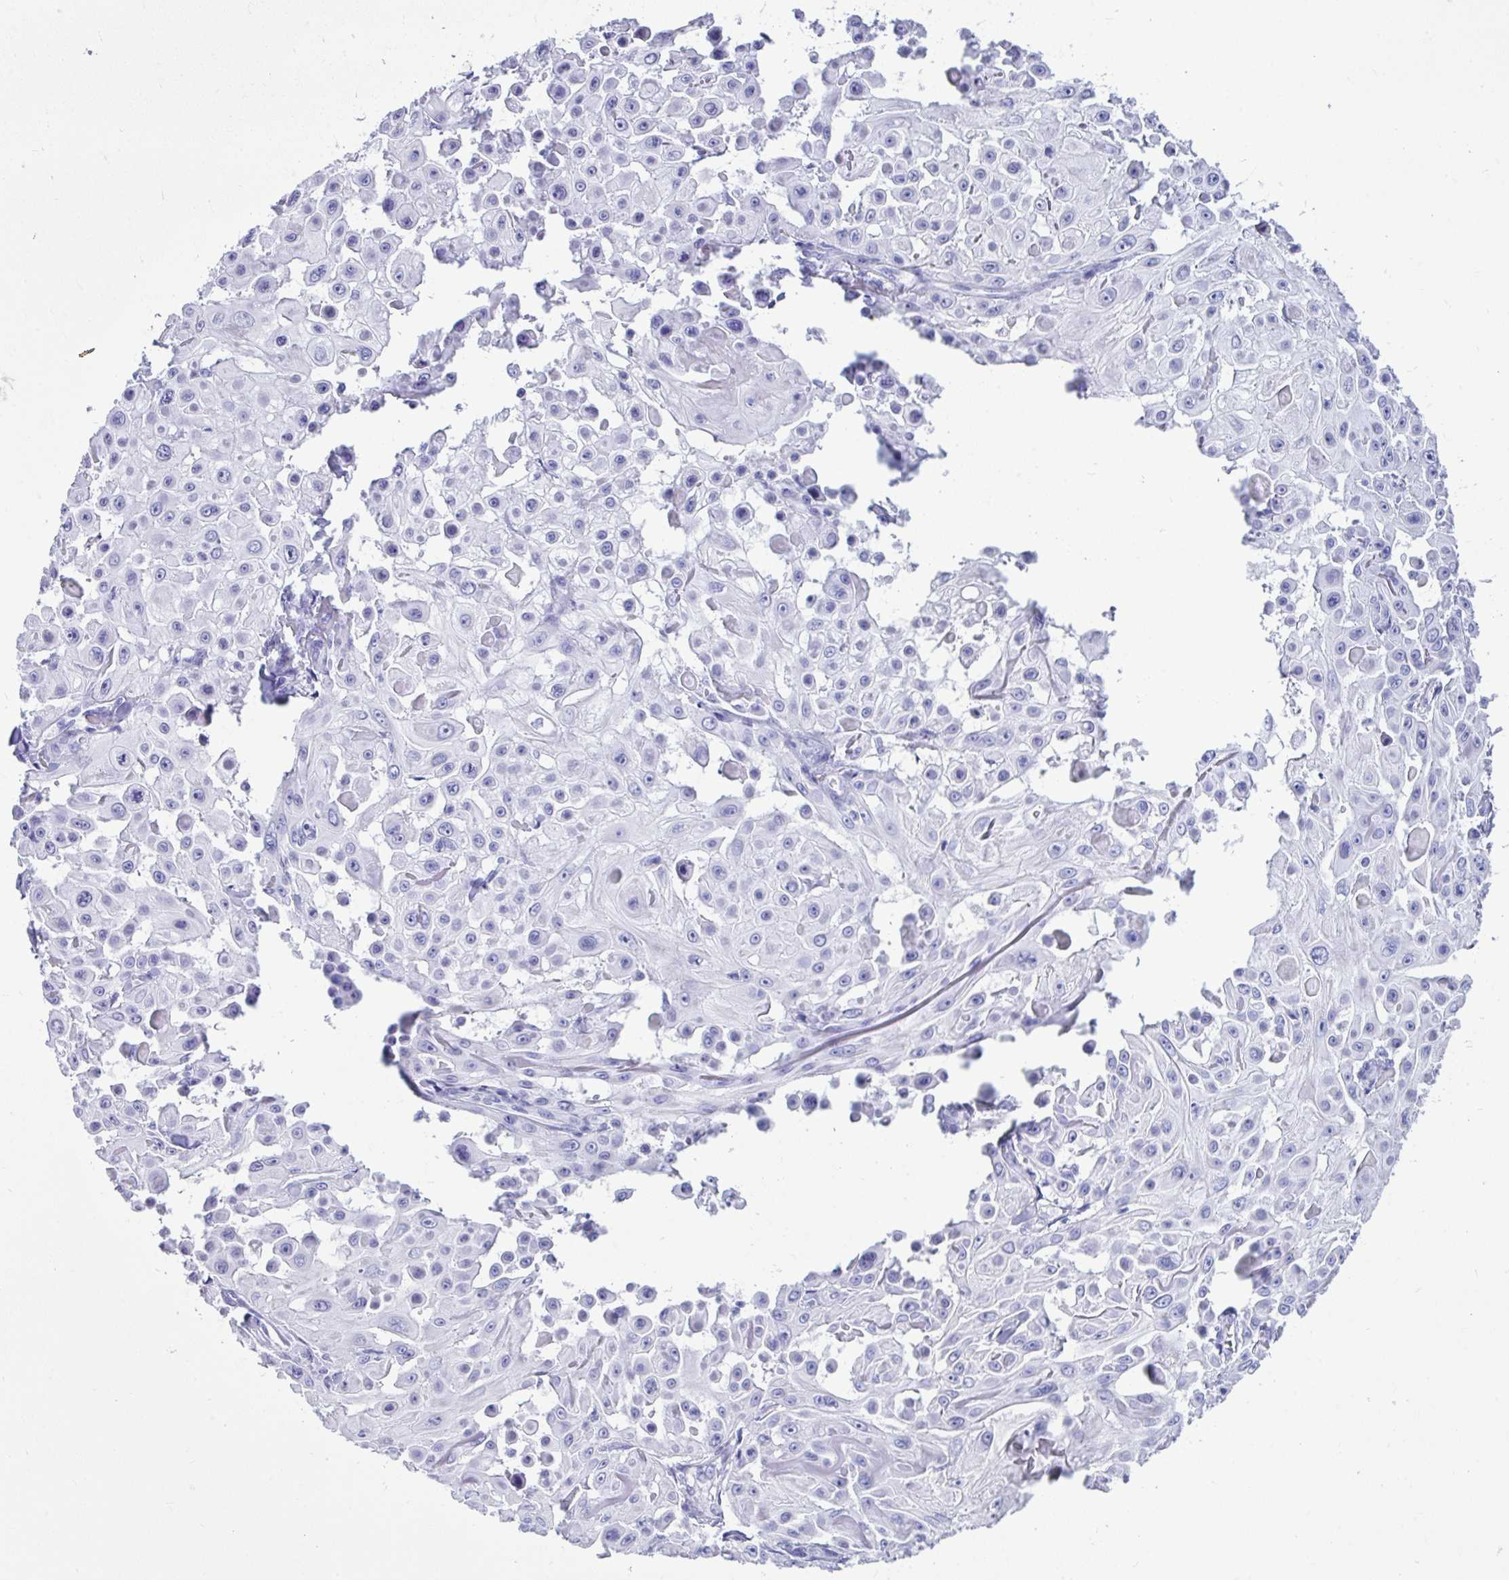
{"staining": {"intensity": "negative", "quantity": "none", "location": "none"}, "tissue": "skin cancer", "cell_type": "Tumor cells", "image_type": "cancer", "snomed": [{"axis": "morphology", "description": "Squamous cell carcinoma, NOS"}, {"axis": "topography", "description": "Skin"}], "caption": "Micrograph shows no significant protein staining in tumor cells of squamous cell carcinoma (skin).", "gene": "SMIM9", "patient": {"sex": "male", "age": 91}}